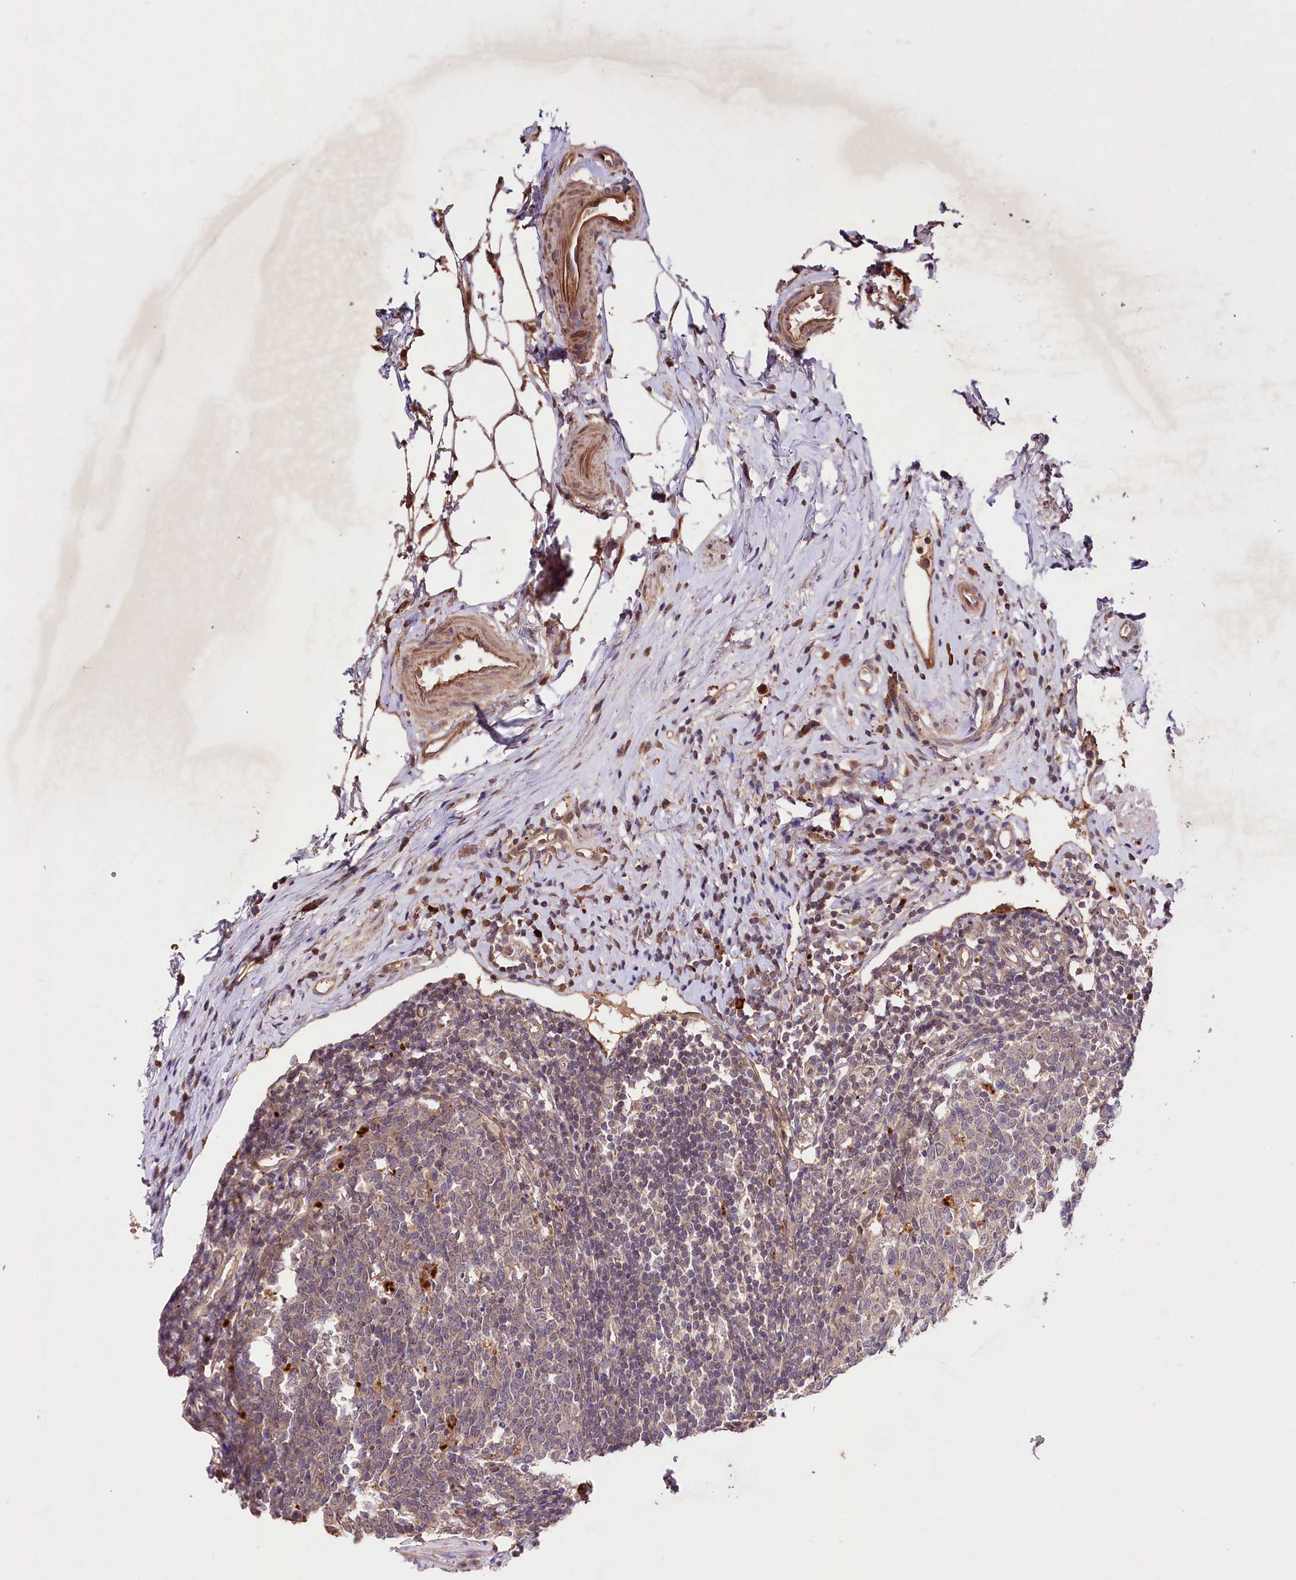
{"staining": {"intensity": "moderate", "quantity": ">75%", "location": "cytoplasmic/membranous"}, "tissue": "appendix", "cell_type": "Glandular cells", "image_type": "normal", "snomed": [{"axis": "morphology", "description": "Normal tissue, NOS"}, {"axis": "topography", "description": "Appendix"}], "caption": "High-magnification brightfield microscopy of normal appendix stained with DAB (brown) and counterstained with hematoxylin (blue). glandular cells exhibit moderate cytoplasmic/membranous expression is appreciated in approximately>75% of cells. (Brightfield microscopy of DAB IHC at high magnification).", "gene": "TNPO3", "patient": {"sex": "female", "age": 54}}